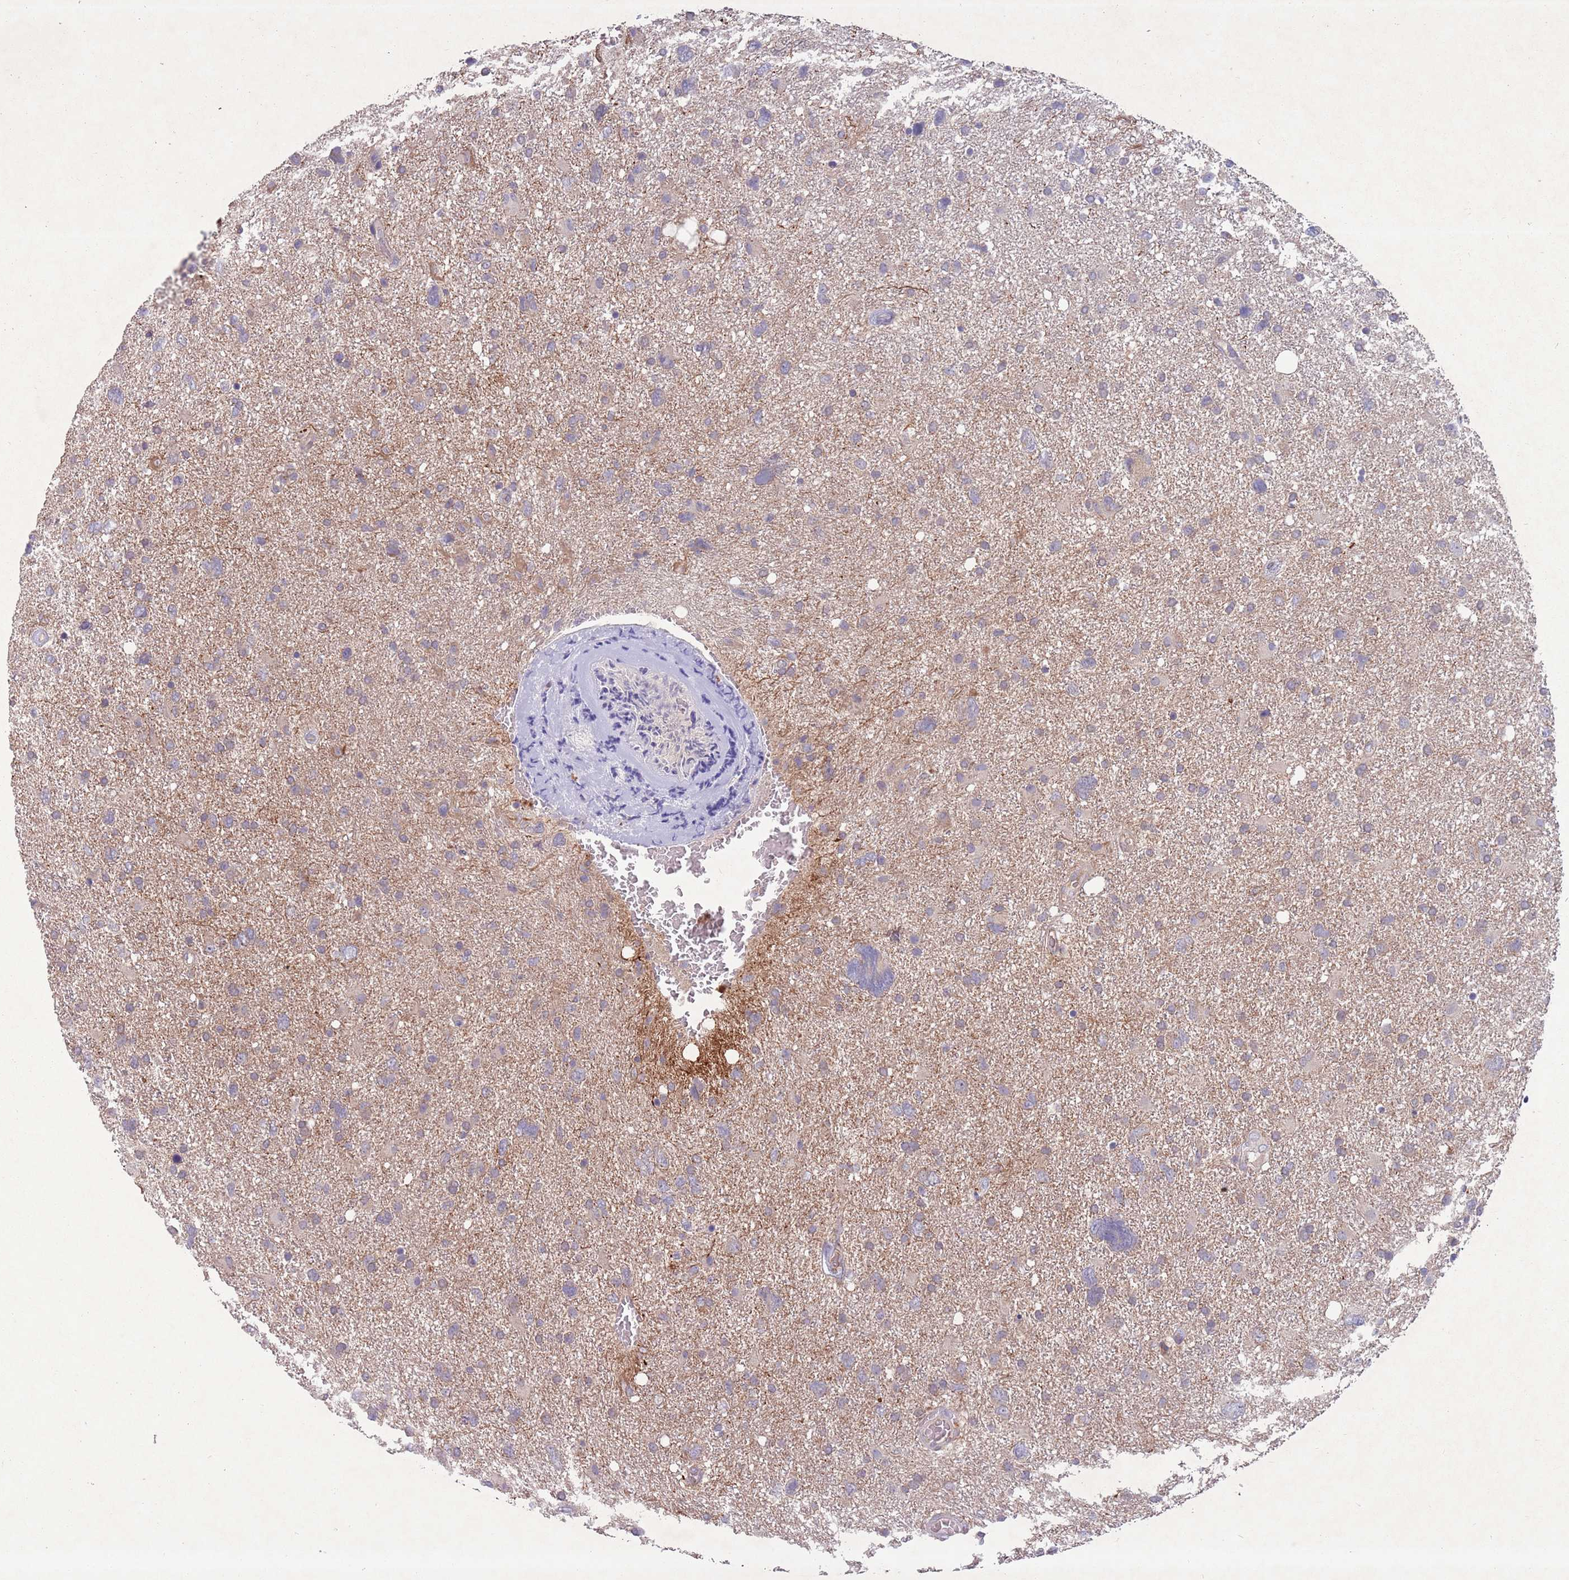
{"staining": {"intensity": "weak", "quantity": "<25%", "location": "cytoplasmic/membranous"}, "tissue": "glioma", "cell_type": "Tumor cells", "image_type": "cancer", "snomed": [{"axis": "morphology", "description": "Glioma, malignant, High grade"}, {"axis": "topography", "description": "Brain"}], "caption": "A high-resolution histopathology image shows immunohistochemistry (IHC) staining of glioma, which reveals no significant expression in tumor cells. (Stains: DAB (3,3'-diaminobenzidine) immunohistochemistry with hematoxylin counter stain, Microscopy: brightfield microscopy at high magnification).", "gene": "TYW1", "patient": {"sex": "male", "age": 61}}